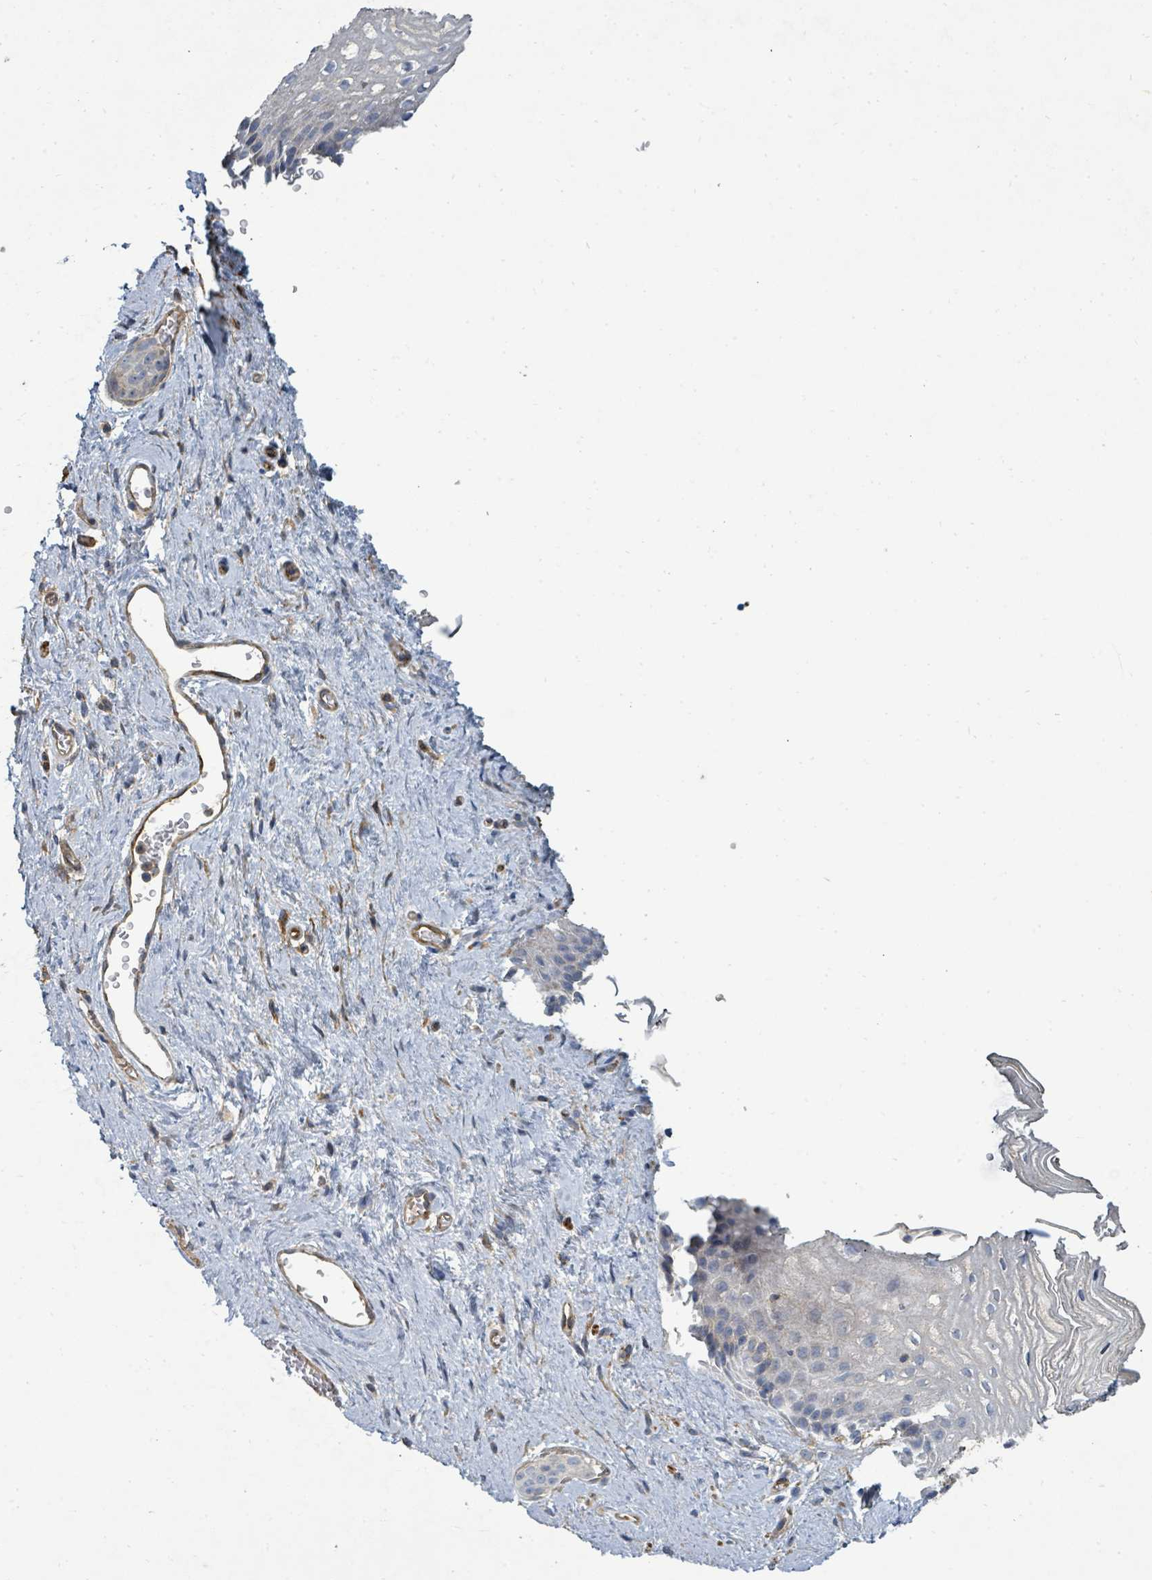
{"staining": {"intensity": "moderate", "quantity": "<25%", "location": "cytoplasmic/membranous"}, "tissue": "vagina", "cell_type": "Squamous epithelial cells", "image_type": "normal", "snomed": [{"axis": "morphology", "description": "Normal tissue, NOS"}, {"axis": "topography", "description": "Vagina"}], "caption": "This micrograph reveals immunohistochemistry staining of benign human vagina, with low moderate cytoplasmic/membranous expression in approximately <25% of squamous epithelial cells.", "gene": "IFIT1", "patient": {"sex": "female", "age": 47}}